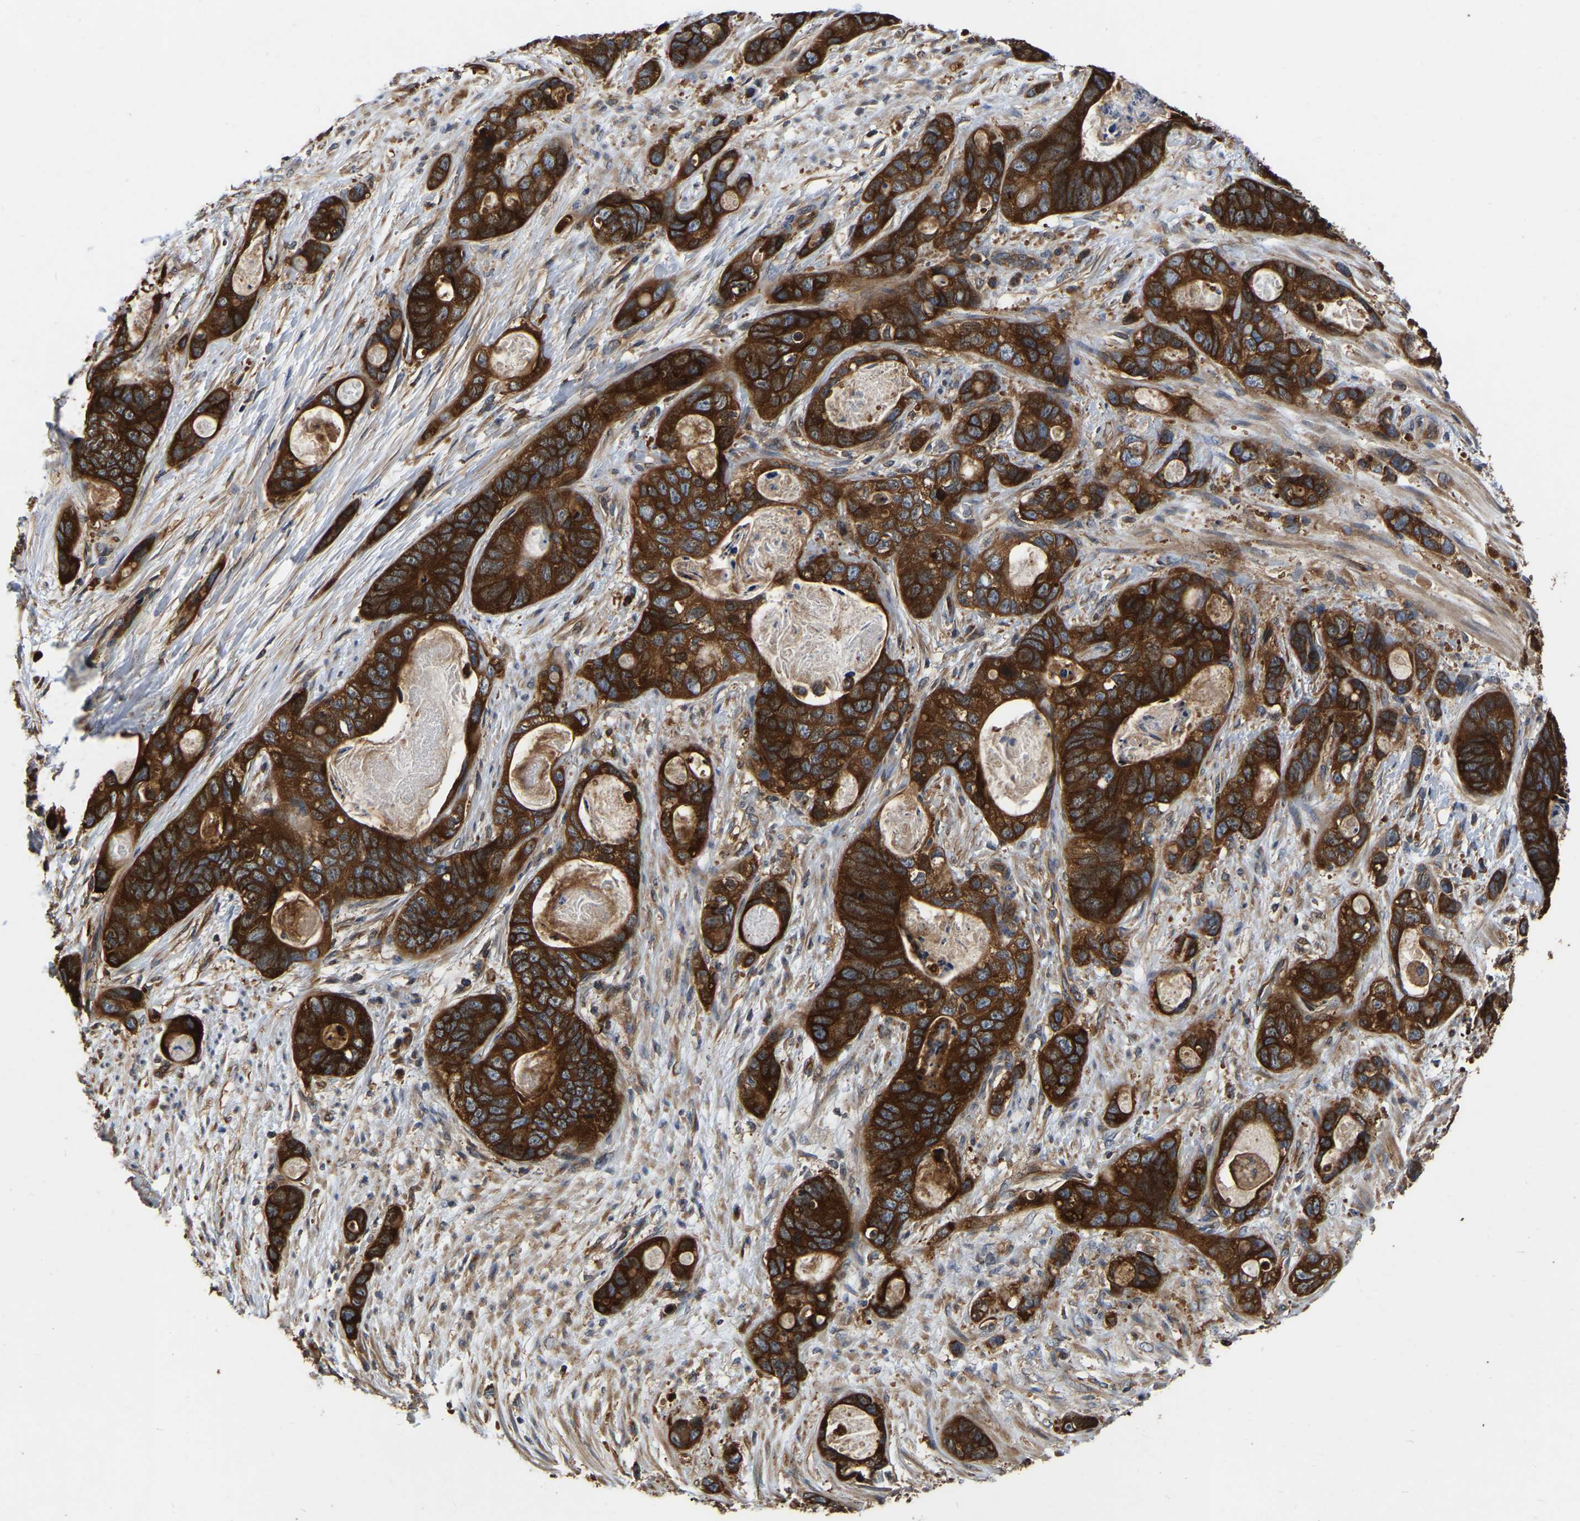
{"staining": {"intensity": "strong", "quantity": ">75%", "location": "cytoplasmic/membranous"}, "tissue": "stomach cancer", "cell_type": "Tumor cells", "image_type": "cancer", "snomed": [{"axis": "morphology", "description": "Normal tissue, NOS"}, {"axis": "morphology", "description": "Adenocarcinoma, NOS"}, {"axis": "topography", "description": "Stomach"}], "caption": "Immunohistochemistry (DAB) staining of human adenocarcinoma (stomach) demonstrates strong cytoplasmic/membranous protein expression in approximately >75% of tumor cells. (DAB IHC, brown staining for protein, blue staining for nuclei).", "gene": "GARS1", "patient": {"sex": "female", "age": 89}}